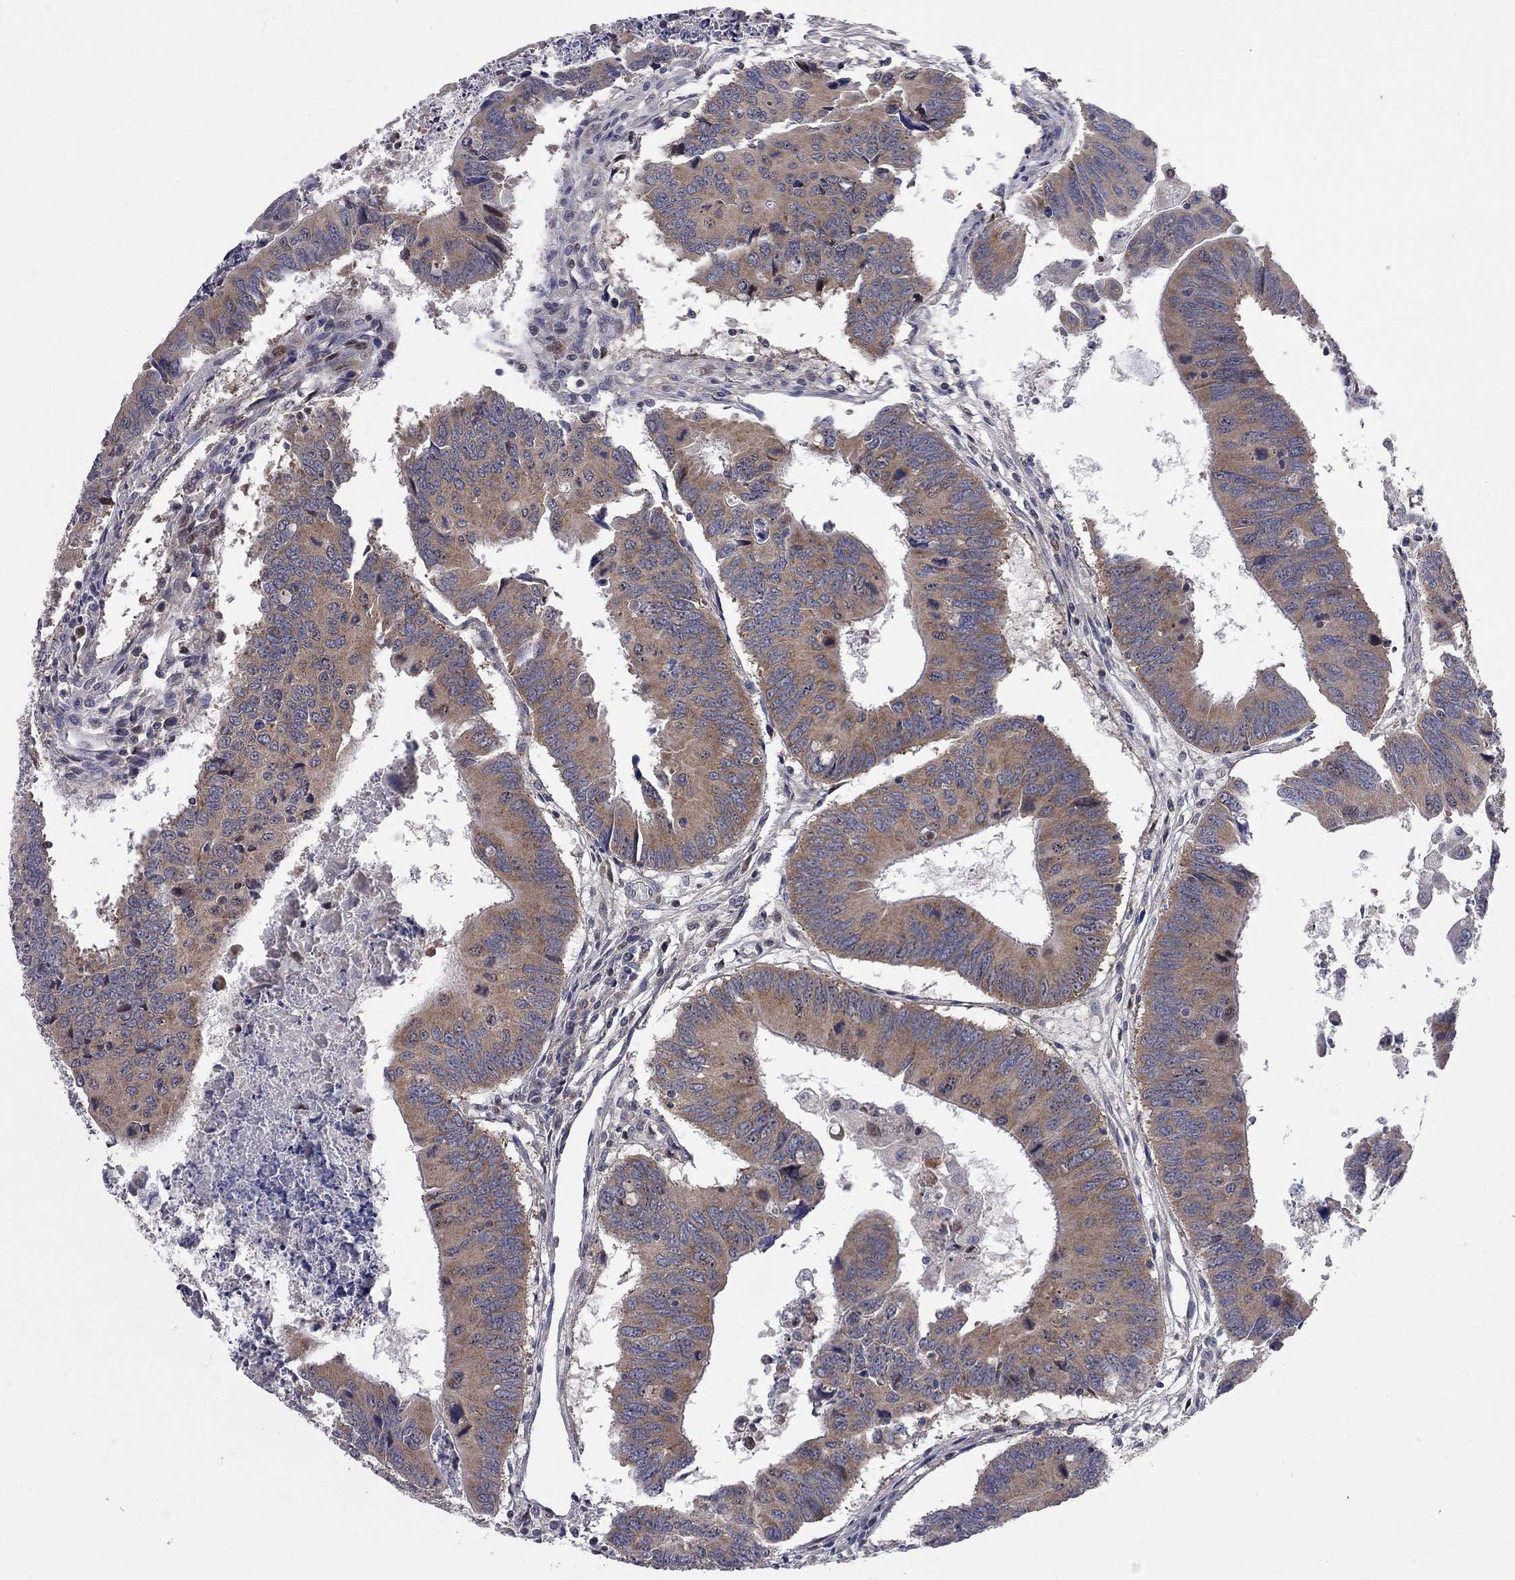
{"staining": {"intensity": "moderate", "quantity": ">75%", "location": "cytoplasmic/membranous"}, "tissue": "colorectal cancer", "cell_type": "Tumor cells", "image_type": "cancer", "snomed": [{"axis": "morphology", "description": "Adenocarcinoma, NOS"}, {"axis": "topography", "description": "Rectum"}], "caption": "DAB (3,3'-diaminobenzidine) immunohistochemical staining of human colorectal adenocarcinoma reveals moderate cytoplasmic/membranous protein expression in approximately >75% of tumor cells.", "gene": "CNOT11", "patient": {"sex": "male", "age": 67}}